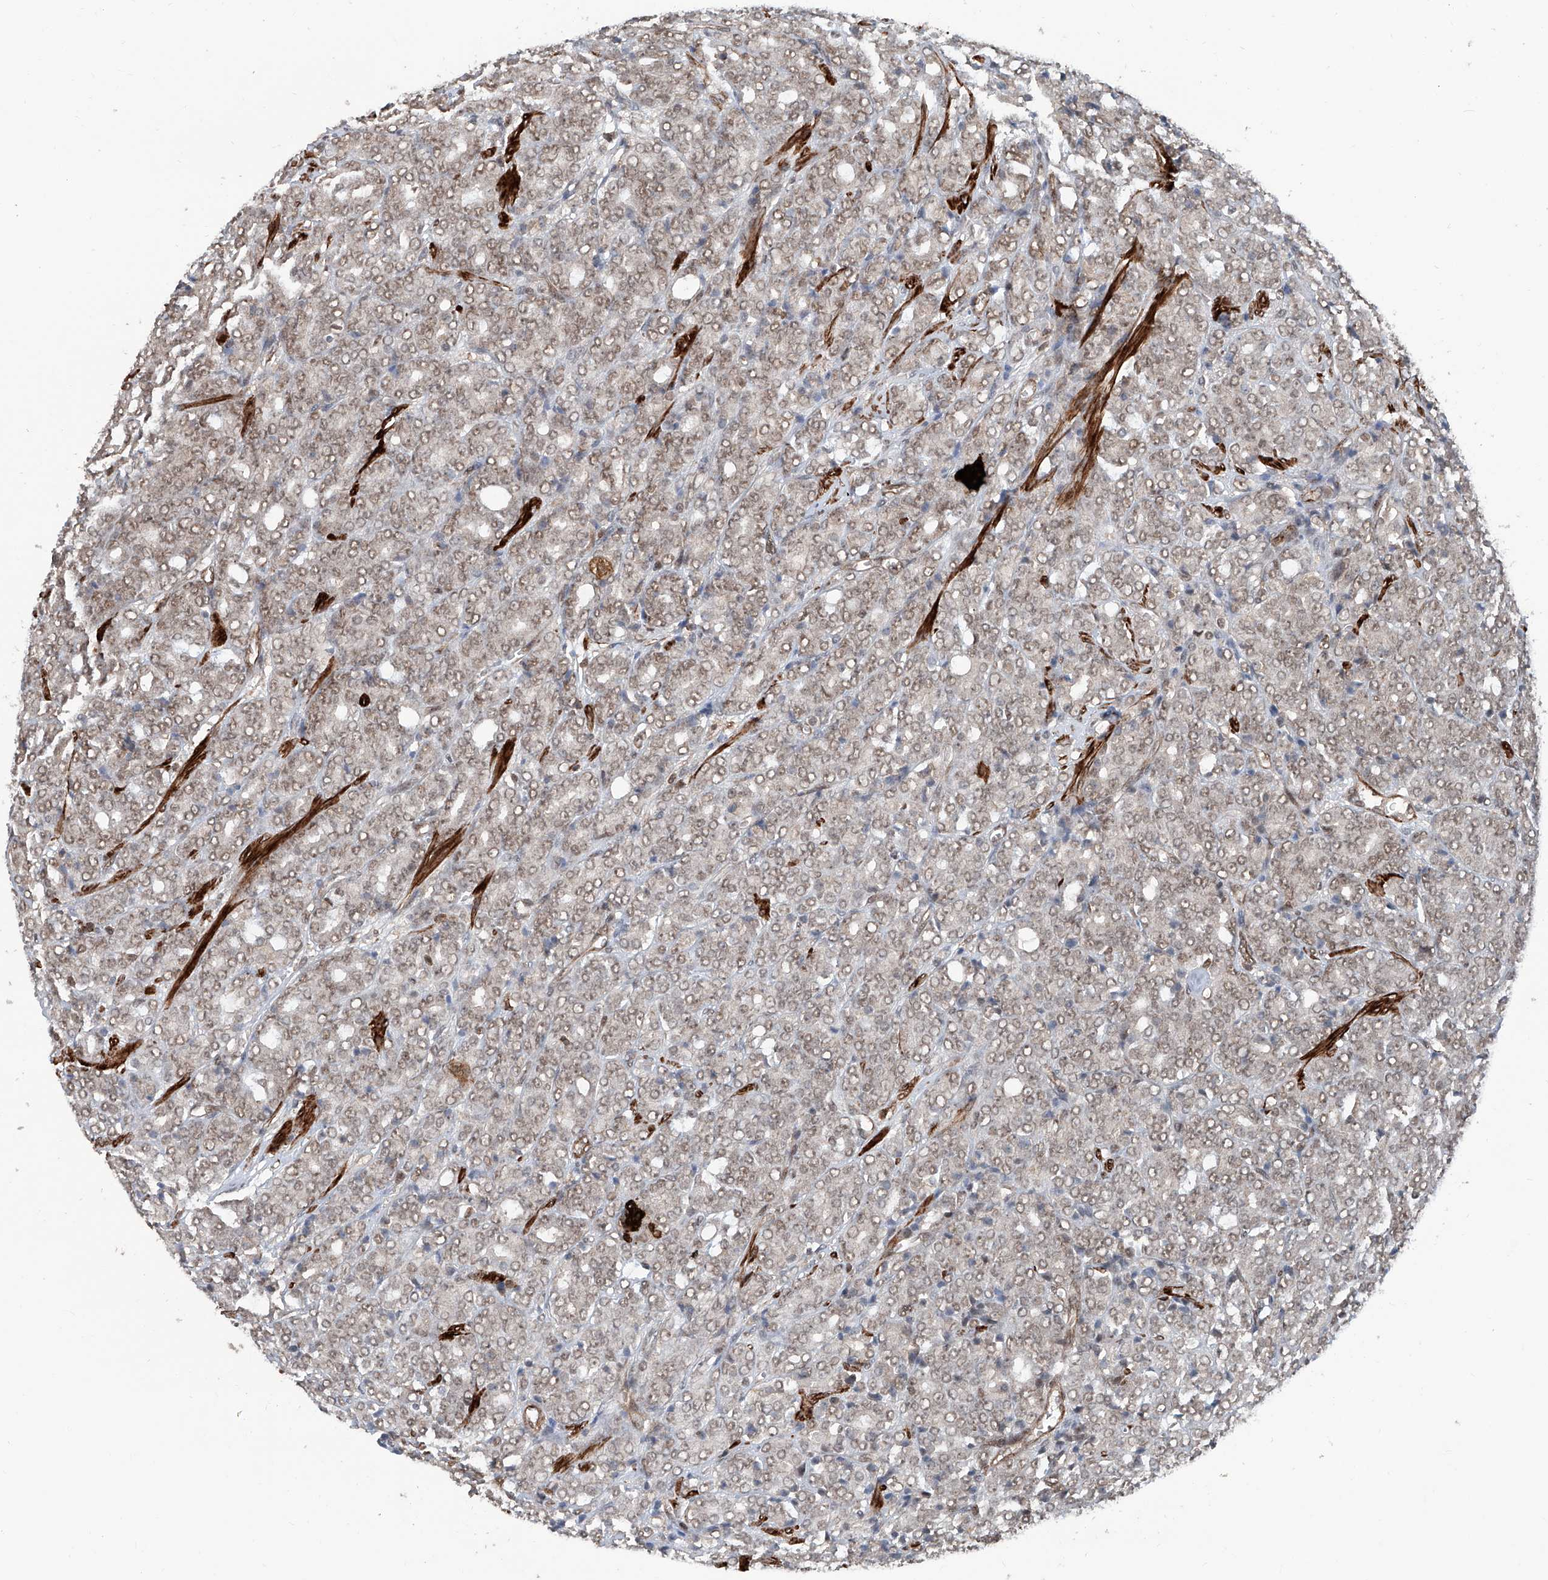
{"staining": {"intensity": "weak", "quantity": ">75%", "location": "nuclear"}, "tissue": "prostate cancer", "cell_type": "Tumor cells", "image_type": "cancer", "snomed": [{"axis": "morphology", "description": "Adenocarcinoma, High grade"}, {"axis": "topography", "description": "Prostate"}], "caption": "DAB (3,3'-diaminobenzidine) immunohistochemical staining of human prostate cancer displays weak nuclear protein positivity in about >75% of tumor cells. (DAB = brown stain, brightfield microscopy at high magnification).", "gene": "SDE2", "patient": {"sex": "male", "age": 62}}